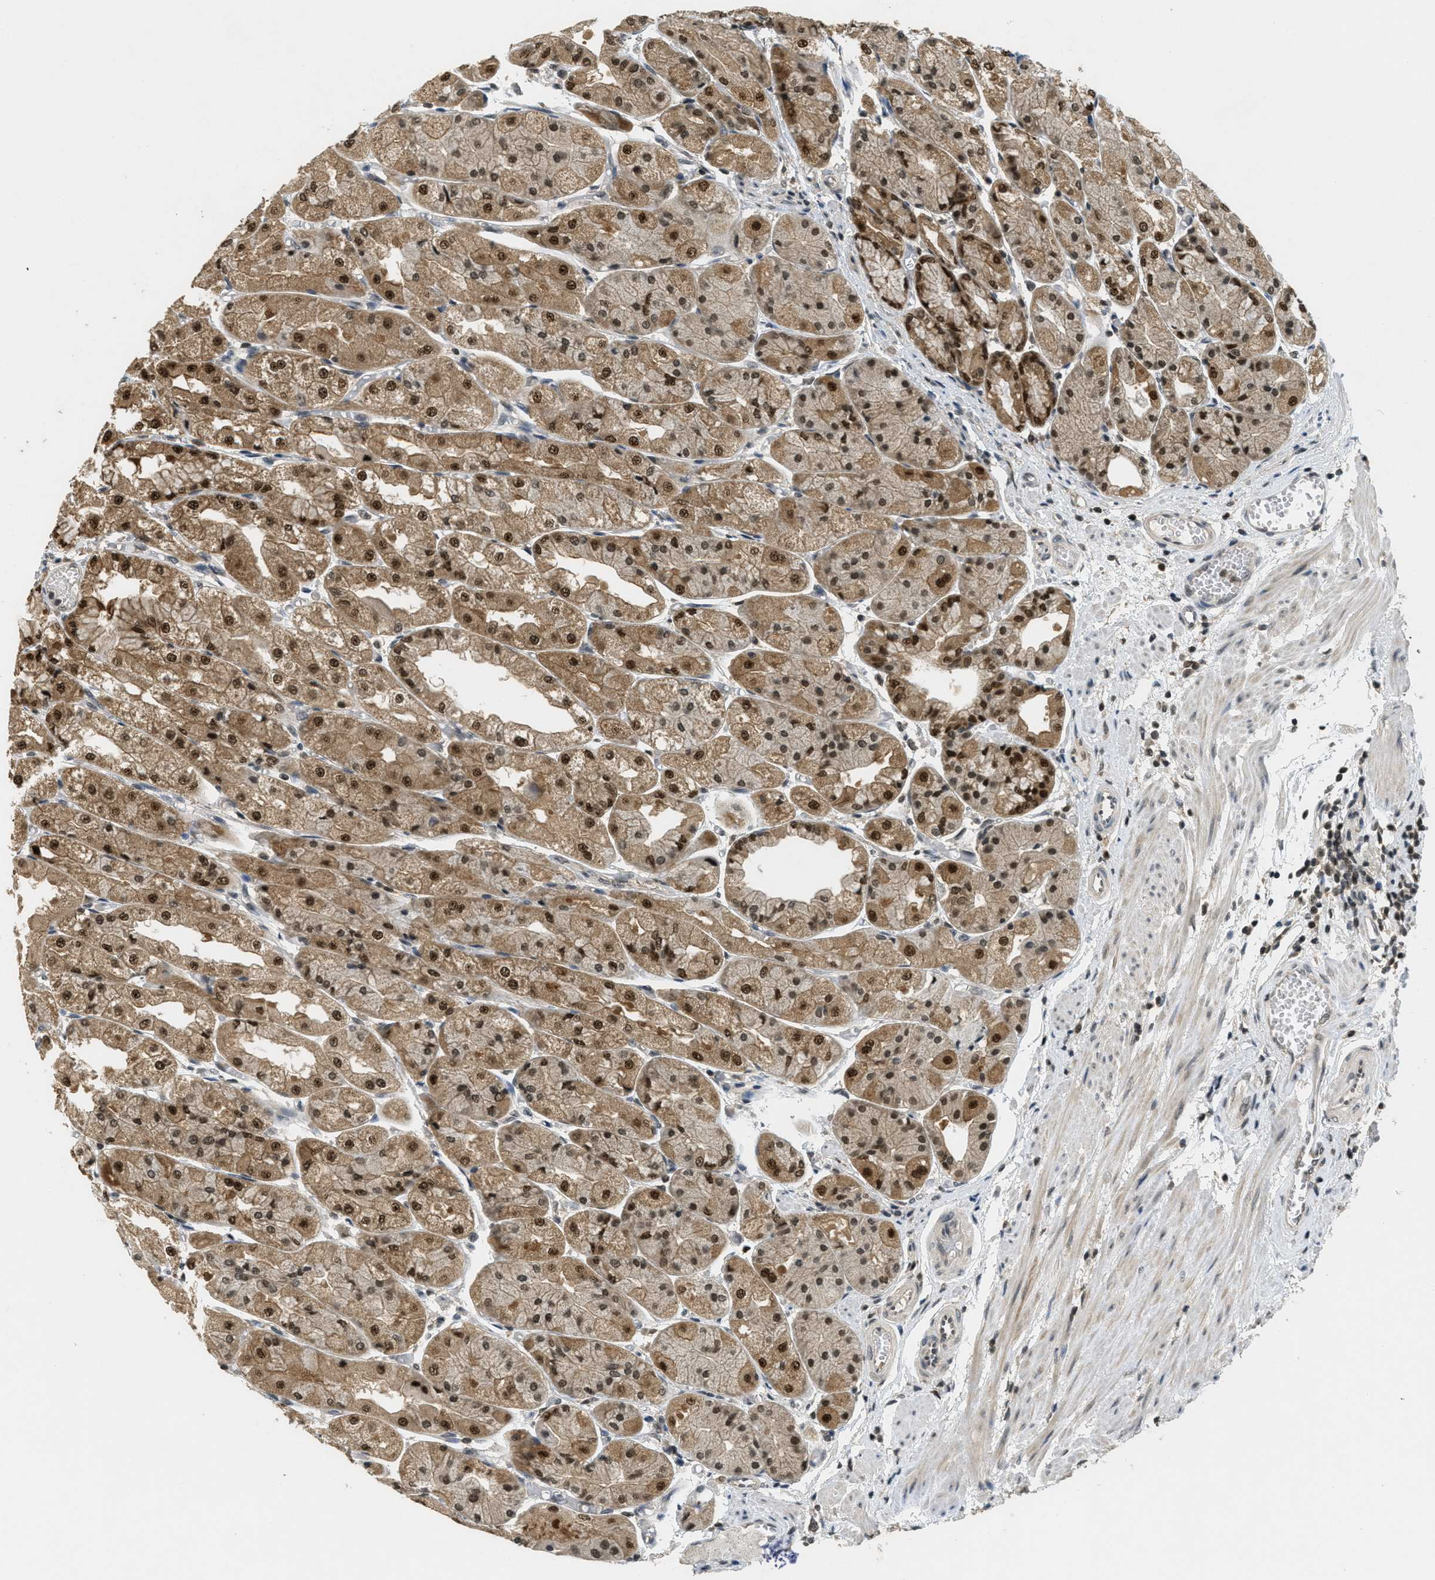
{"staining": {"intensity": "strong", "quantity": ">75%", "location": "cytoplasmic/membranous,nuclear"}, "tissue": "stomach", "cell_type": "Glandular cells", "image_type": "normal", "snomed": [{"axis": "morphology", "description": "Normal tissue, NOS"}, {"axis": "topography", "description": "Stomach, upper"}], "caption": "Strong cytoplasmic/membranous,nuclear staining for a protein is identified in about >75% of glandular cells of benign stomach using immunohistochemistry.", "gene": "DNAJB1", "patient": {"sex": "male", "age": 72}}